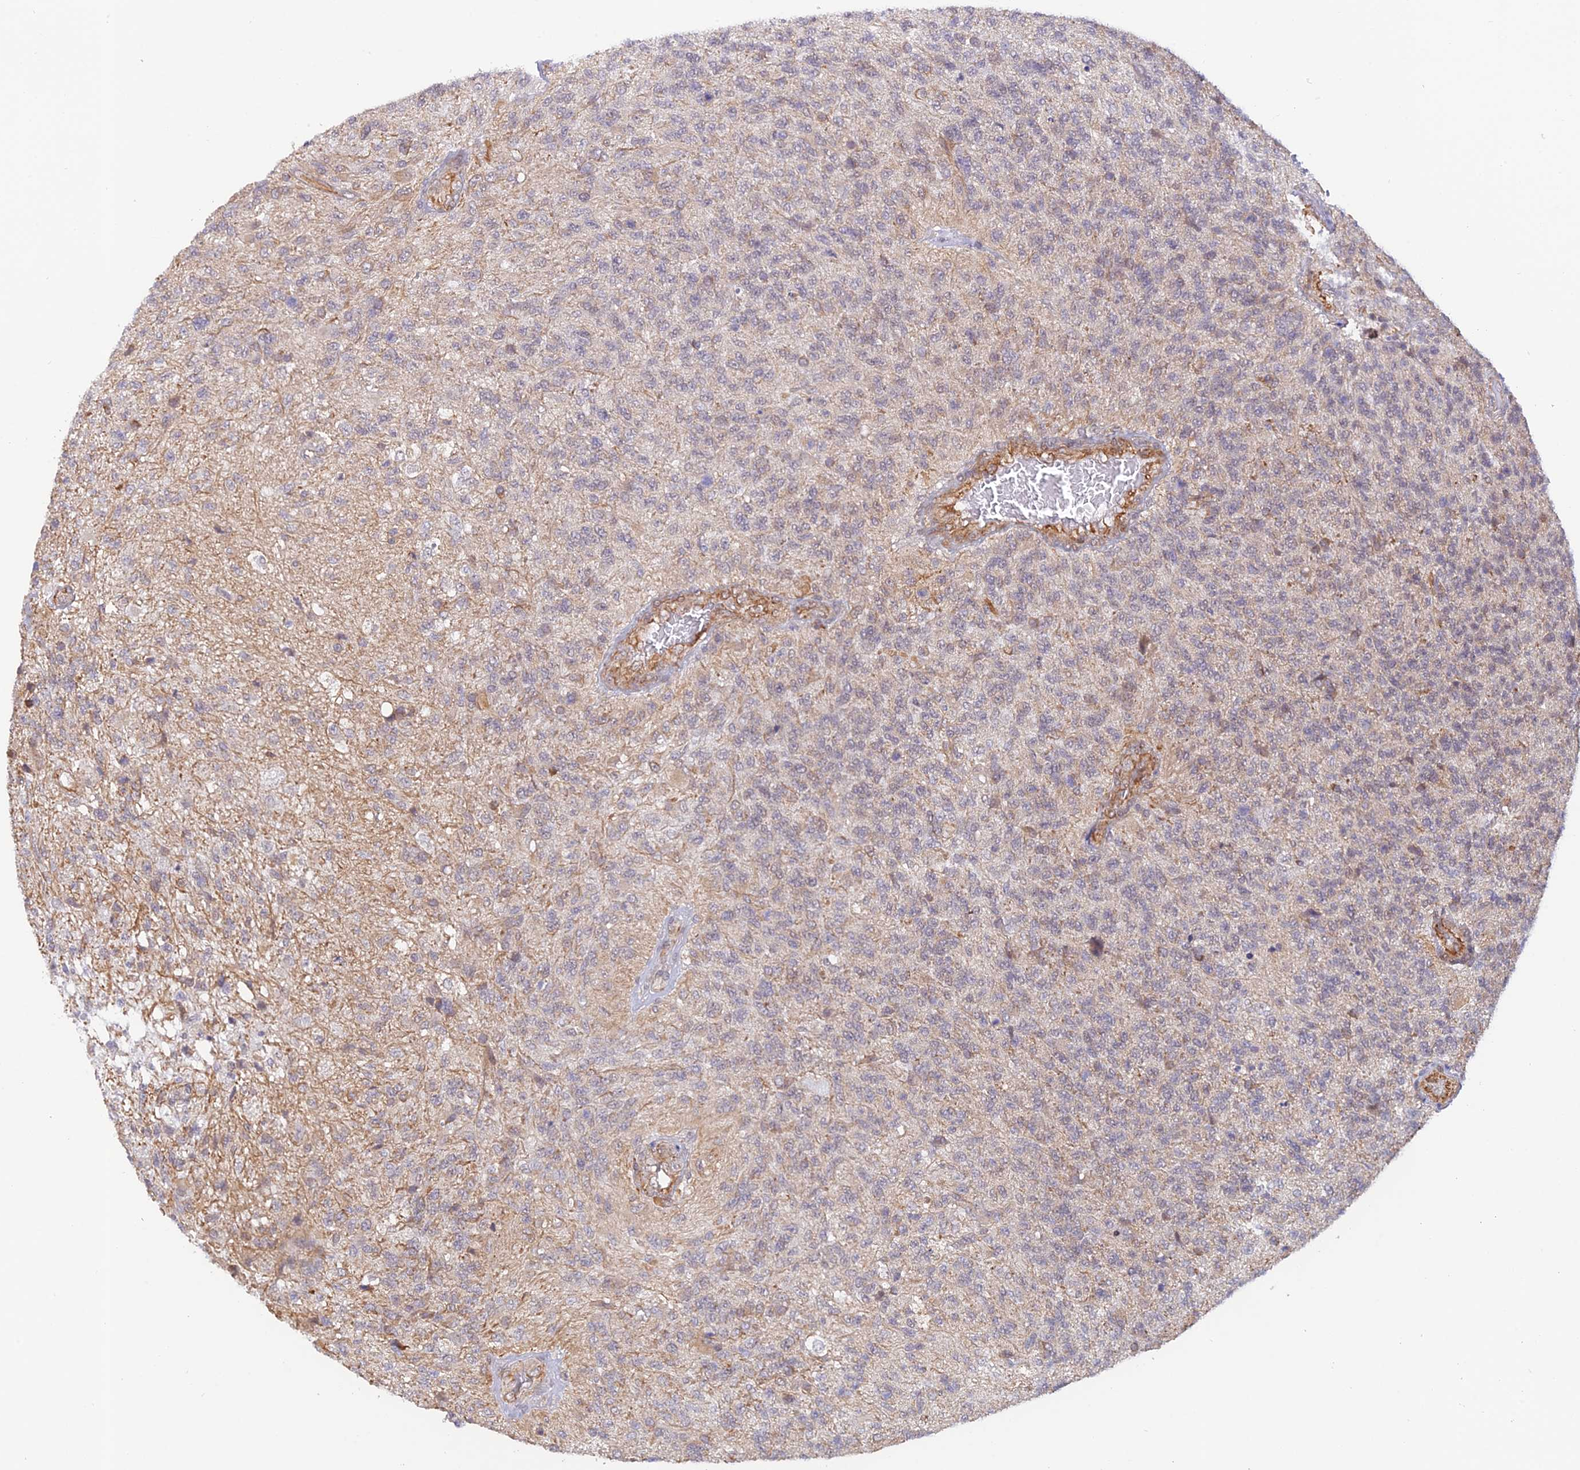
{"staining": {"intensity": "negative", "quantity": "none", "location": "none"}, "tissue": "glioma", "cell_type": "Tumor cells", "image_type": "cancer", "snomed": [{"axis": "morphology", "description": "Glioma, malignant, High grade"}, {"axis": "topography", "description": "Brain"}], "caption": "DAB (3,3'-diaminobenzidine) immunohistochemical staining of human glioma shows no significant positivity in tumor cells.", "gene": "PAGR1", "patient": {"sex": "male", "age": 56}}